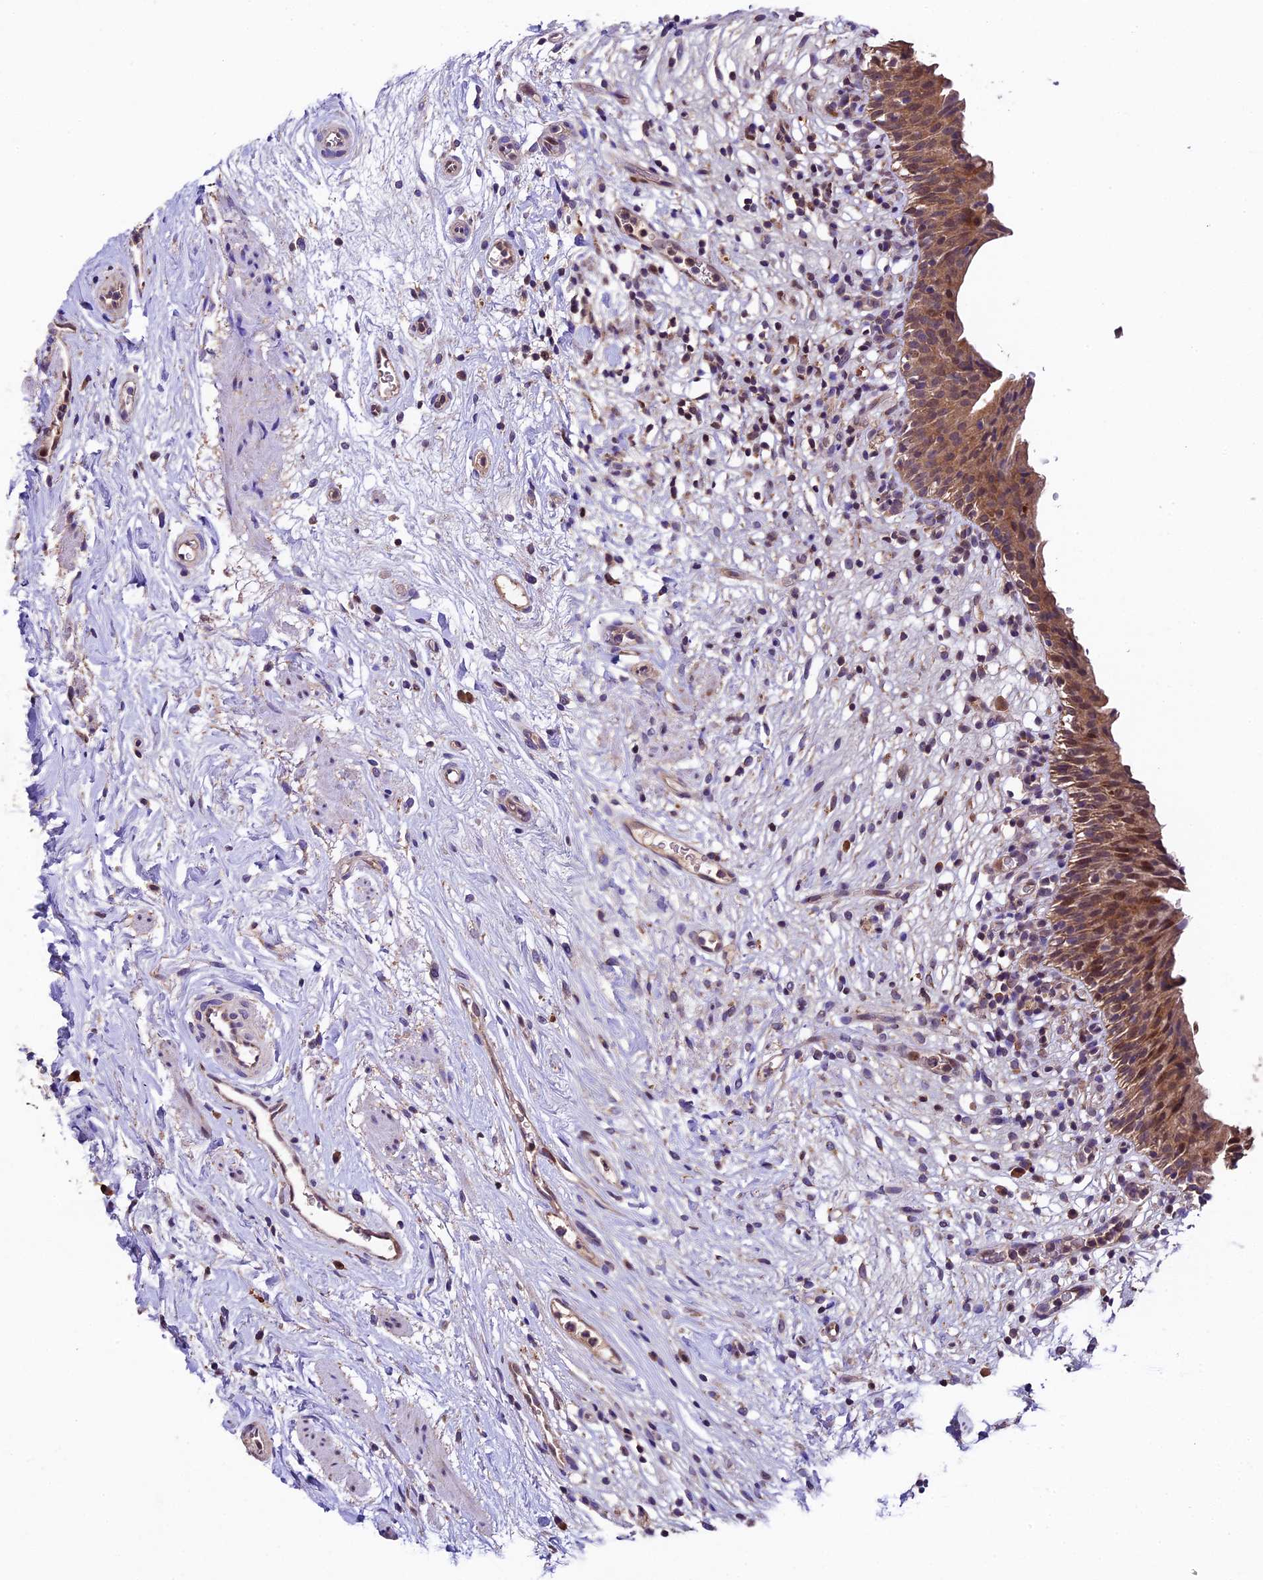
{"staining": {"intensity": "moderate", "quantity": ">75%", "location": "cytoplasmic/membranous"}, "tissue": "urinary bladder", "cell_type": "Urothelial cells", "image_type": "normal", "snomed": [{"axis": "morphology", "description": "Normal tissue, NOS"}, {"axis": "morphology", "description": "Inflammation, NOS"}, {"axis": "topography", "description": "Urinary bladder"}], "caption": "Urothelial cells demonstrate medium levels of moderate cytoplasmic/membranous positivity in approximately >75% of cells in normal human urinary bladder. The staining was performed using DAB to visualize the protein expression in brown, while the nuclei were stained in blue with hematoxylin (Magnification: 20x).", "gene": "SBNO2", "patient": {"sex": "male", "age": 63}}